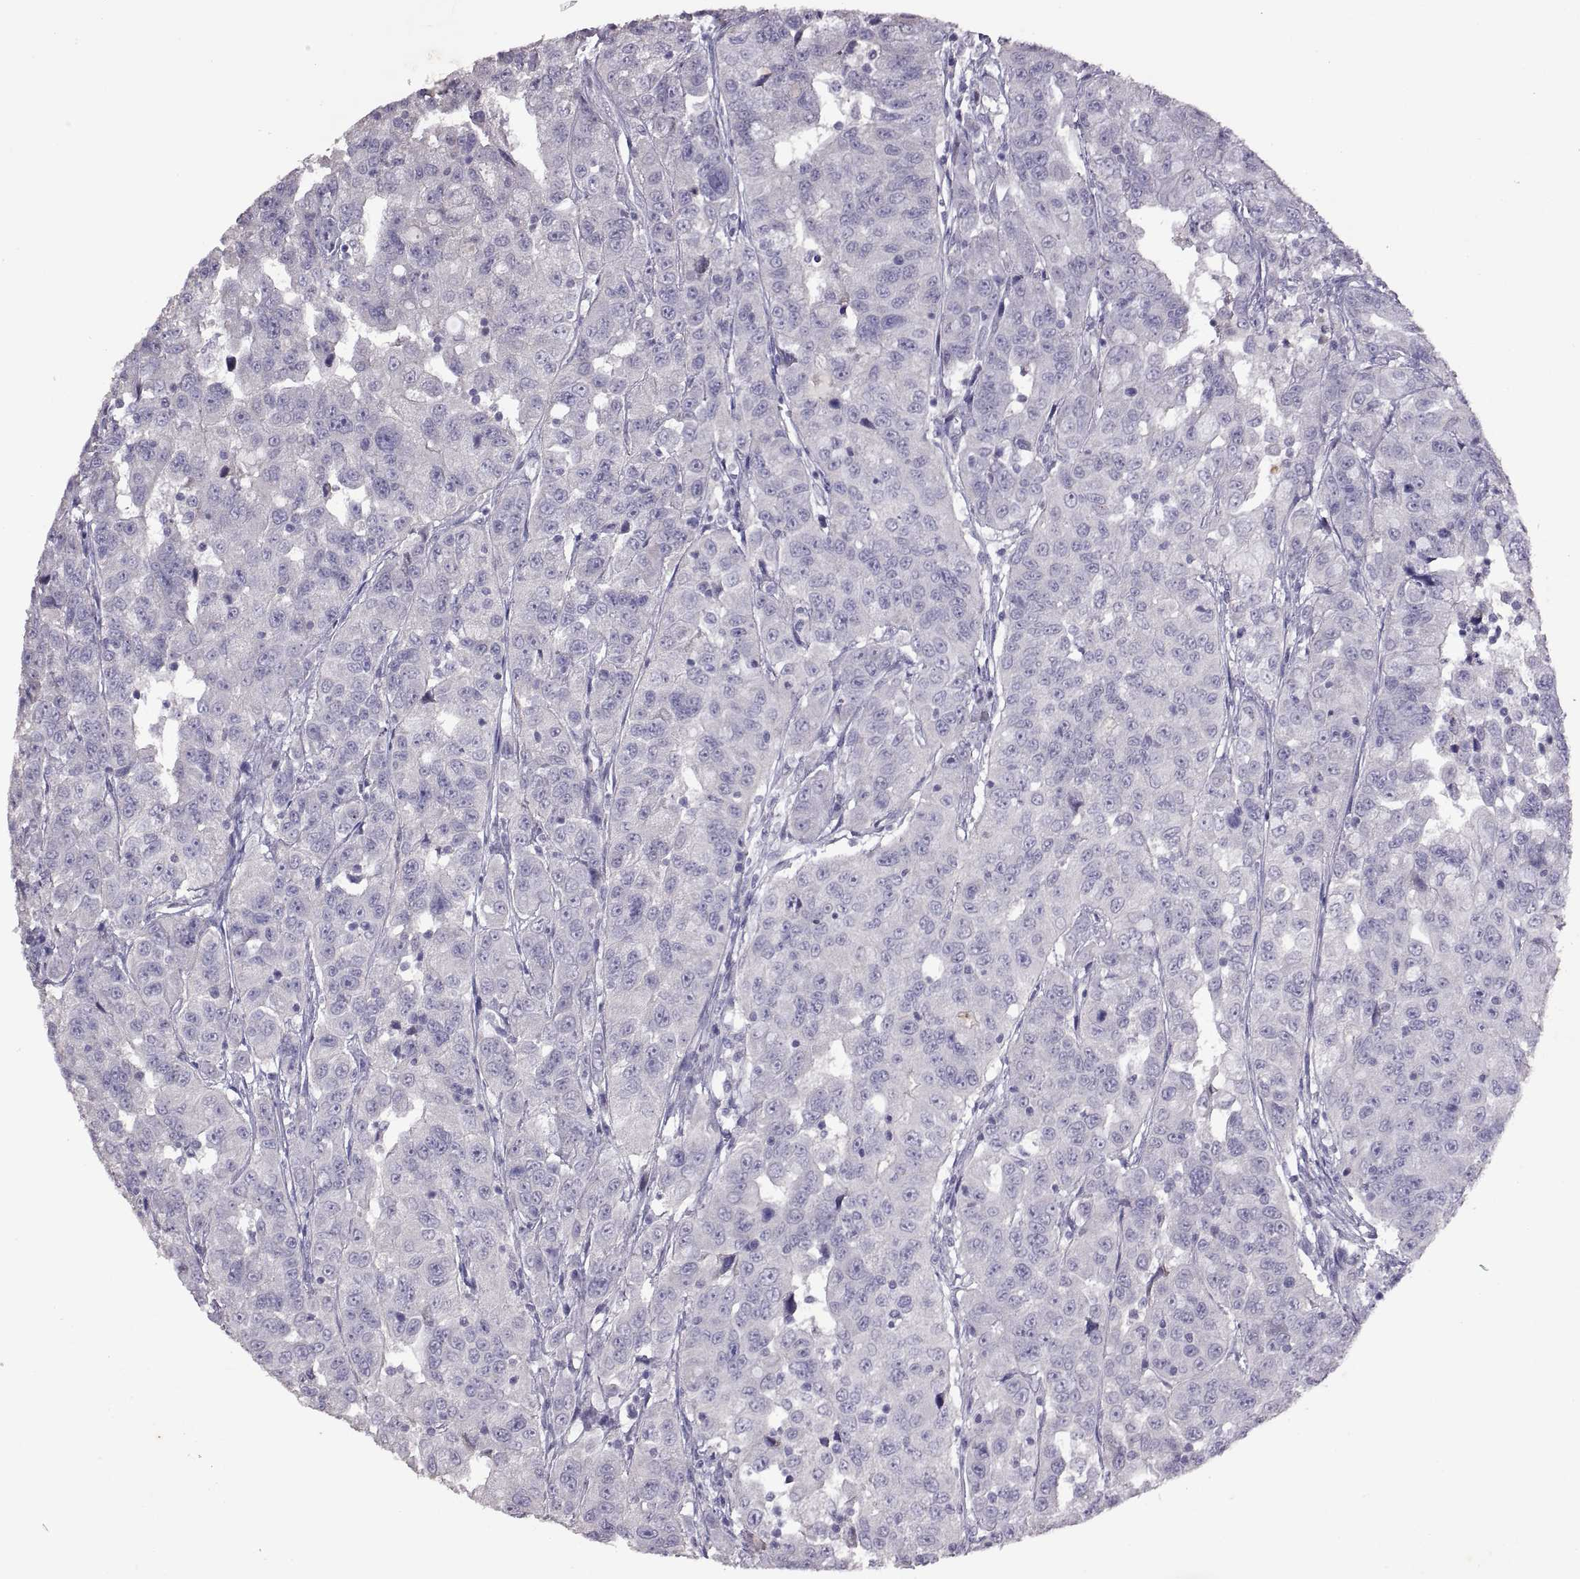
{"staining": {"intensity": "negative", "quantity": "none", "location": "none"}, "tissue": "urothelial cancer", "cell_type": "Tumor cells", "image_type": "cancer", "snomed": [{"axis": "morphology", "description": "Urothelial carcinoma, NOS"}, {"axis": "morphology", "description": "Urothelial carcinoma, High grade"}, {"axis": "topography", "description": "Urinary bladder"}], "caption": "IHC micrograph of high-grade urothelial carcinoma stained for a protein (brown), which demonstrates no positivity in tumor cells. (DAB immunohistochemistry (IHC) visualized using brightfield microscopy, high magnification).", "gene": "DEFB136", "patient": {"sex": "female", "age": 73}}